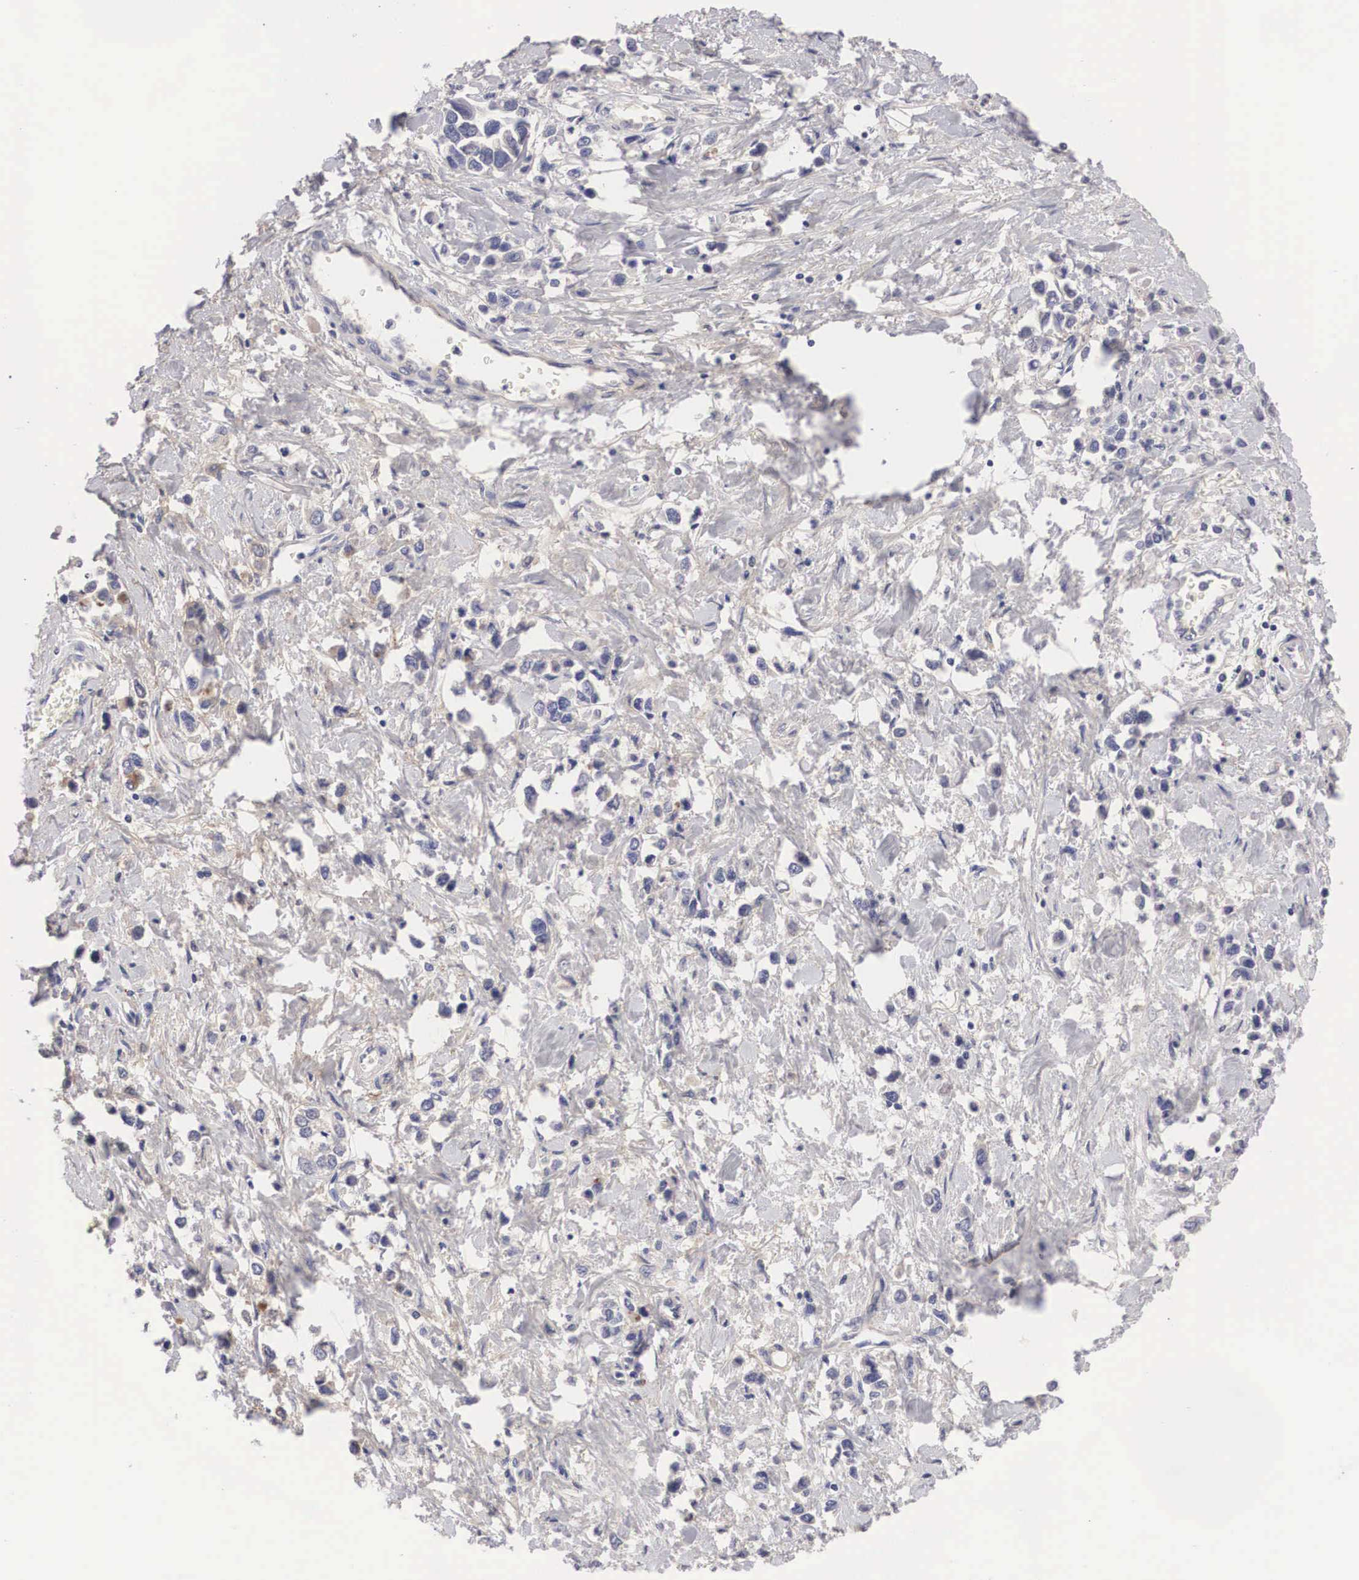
{"staining": {"intensity": "weak", "quantity": "25%-75%", "location": "cytoplasmic/membranous"}, "tissue": "stomach cancer", "cell_type": "Tumor cells", "image_type": "cancer", "snomed": [{"axis": "morphology", "description": "Adenocarcinoma, NOS"}, {"axis": "topography", "description": "Stomach, upper"}], "caption": "Approximately 25%-75% of tumor cells in human stomach cancer (adenocarcinoma) exhibit weak cytoplasmic/membranous protein expression as visualized by brown immunohistochemical staining.", "gene": "ABHD4", "patient": {"sex": "male", "age": 76}}